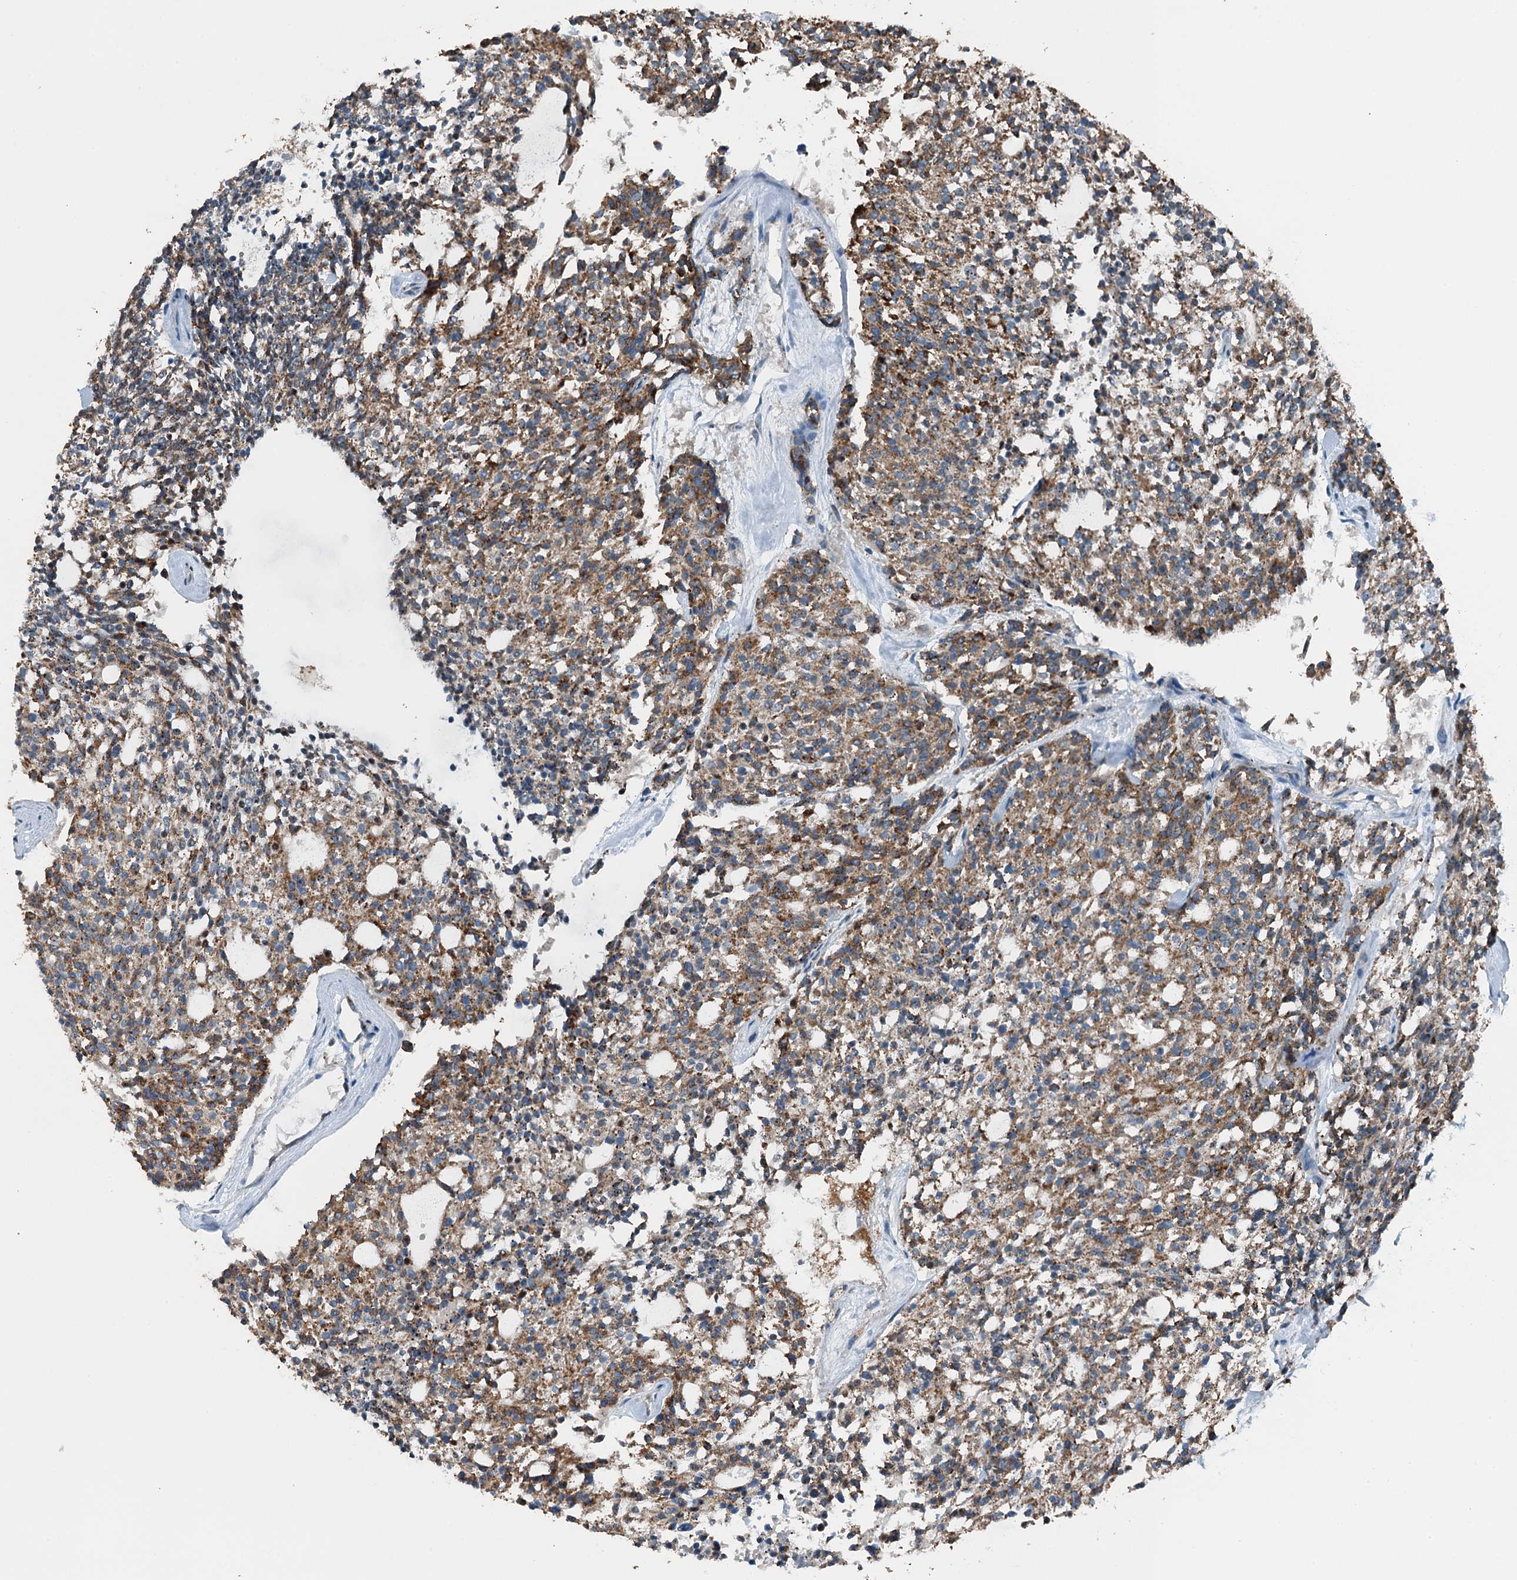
{"staining": {"intensity": "moderate", "quantity": ">75%", "location": "cytoplasmic/membranous"}, "tissue": "carcinoid", "cell_type": "Tumor cells", "image_type": "cancer", "snomed": [{"axis": "morphology", "description": "Carcinoid, malignant, NOS"}, {"axis": "topography", "description": "Pancreas"}], "caption": "IHC (DAB) staining of human carcinoid demonstrates moderate cytoplasmic/membranous protein staining in about >75% of tumor cells.", "gene": "BMERB1", "patient": {"sex": "female", "age": 54}}